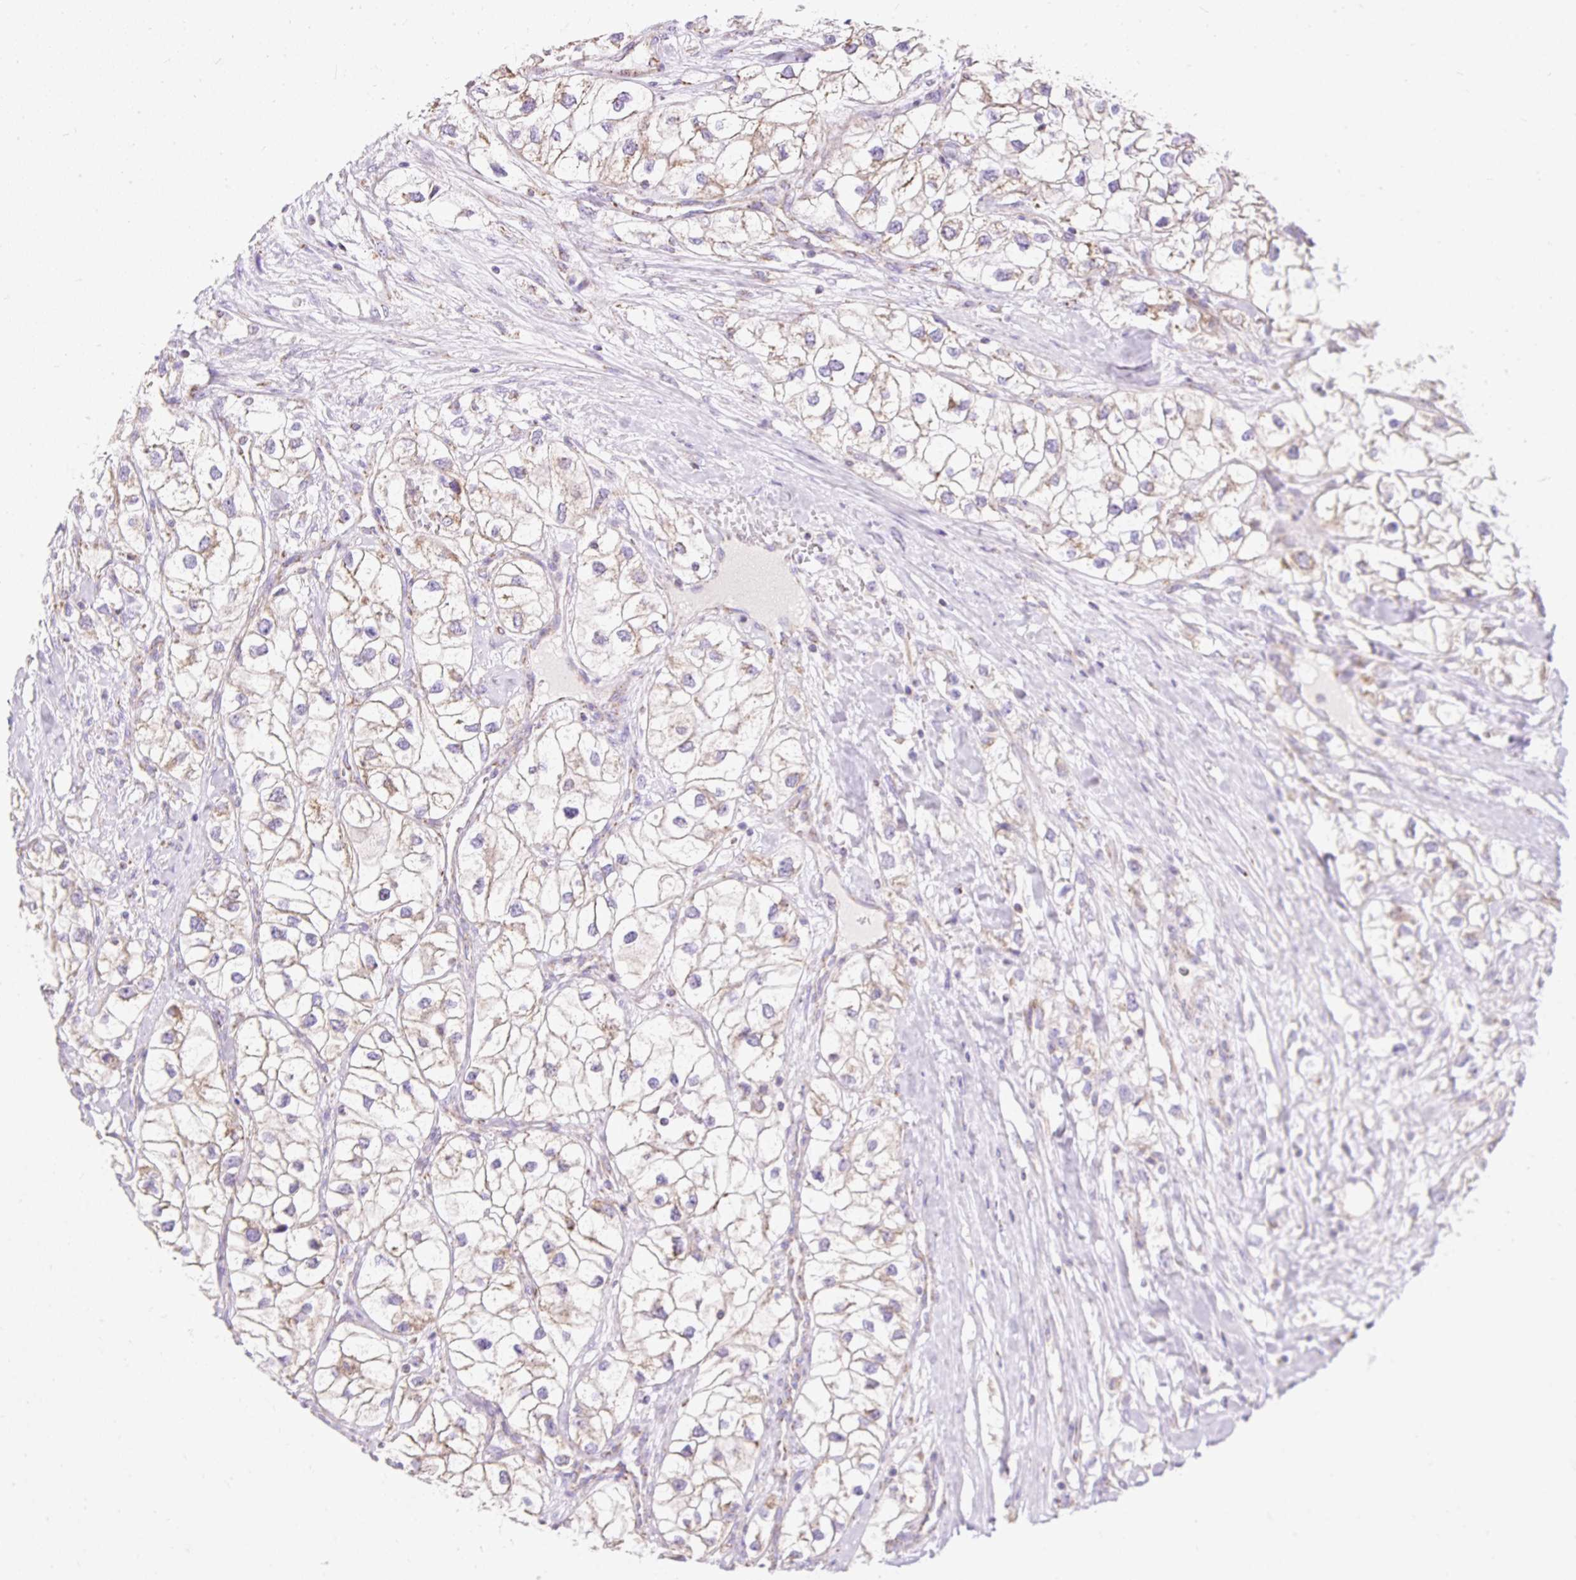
{"staining": {"intensity": "weak", "quantity": "25%-75%", "location": "cytoplasmic/membranous"}, "tissue": "renal cancer", "cell_type": "Tumor cells", "image_type": "cancer", "snomed": [{"axis": "morphology", "description": "Adenocarcinoma, NOS"}, {"axis": "topography", "description": "Kidney"}], "caption": "Immunohistochemistry (DAB) staining of adenocarcinoma (renal) shows weak cytoplasmic/membranous protein staining in approximately 25%-75% of tumor cells.", "gene": "DAAM2", "patient": {"sex": "male", "age": 59}}